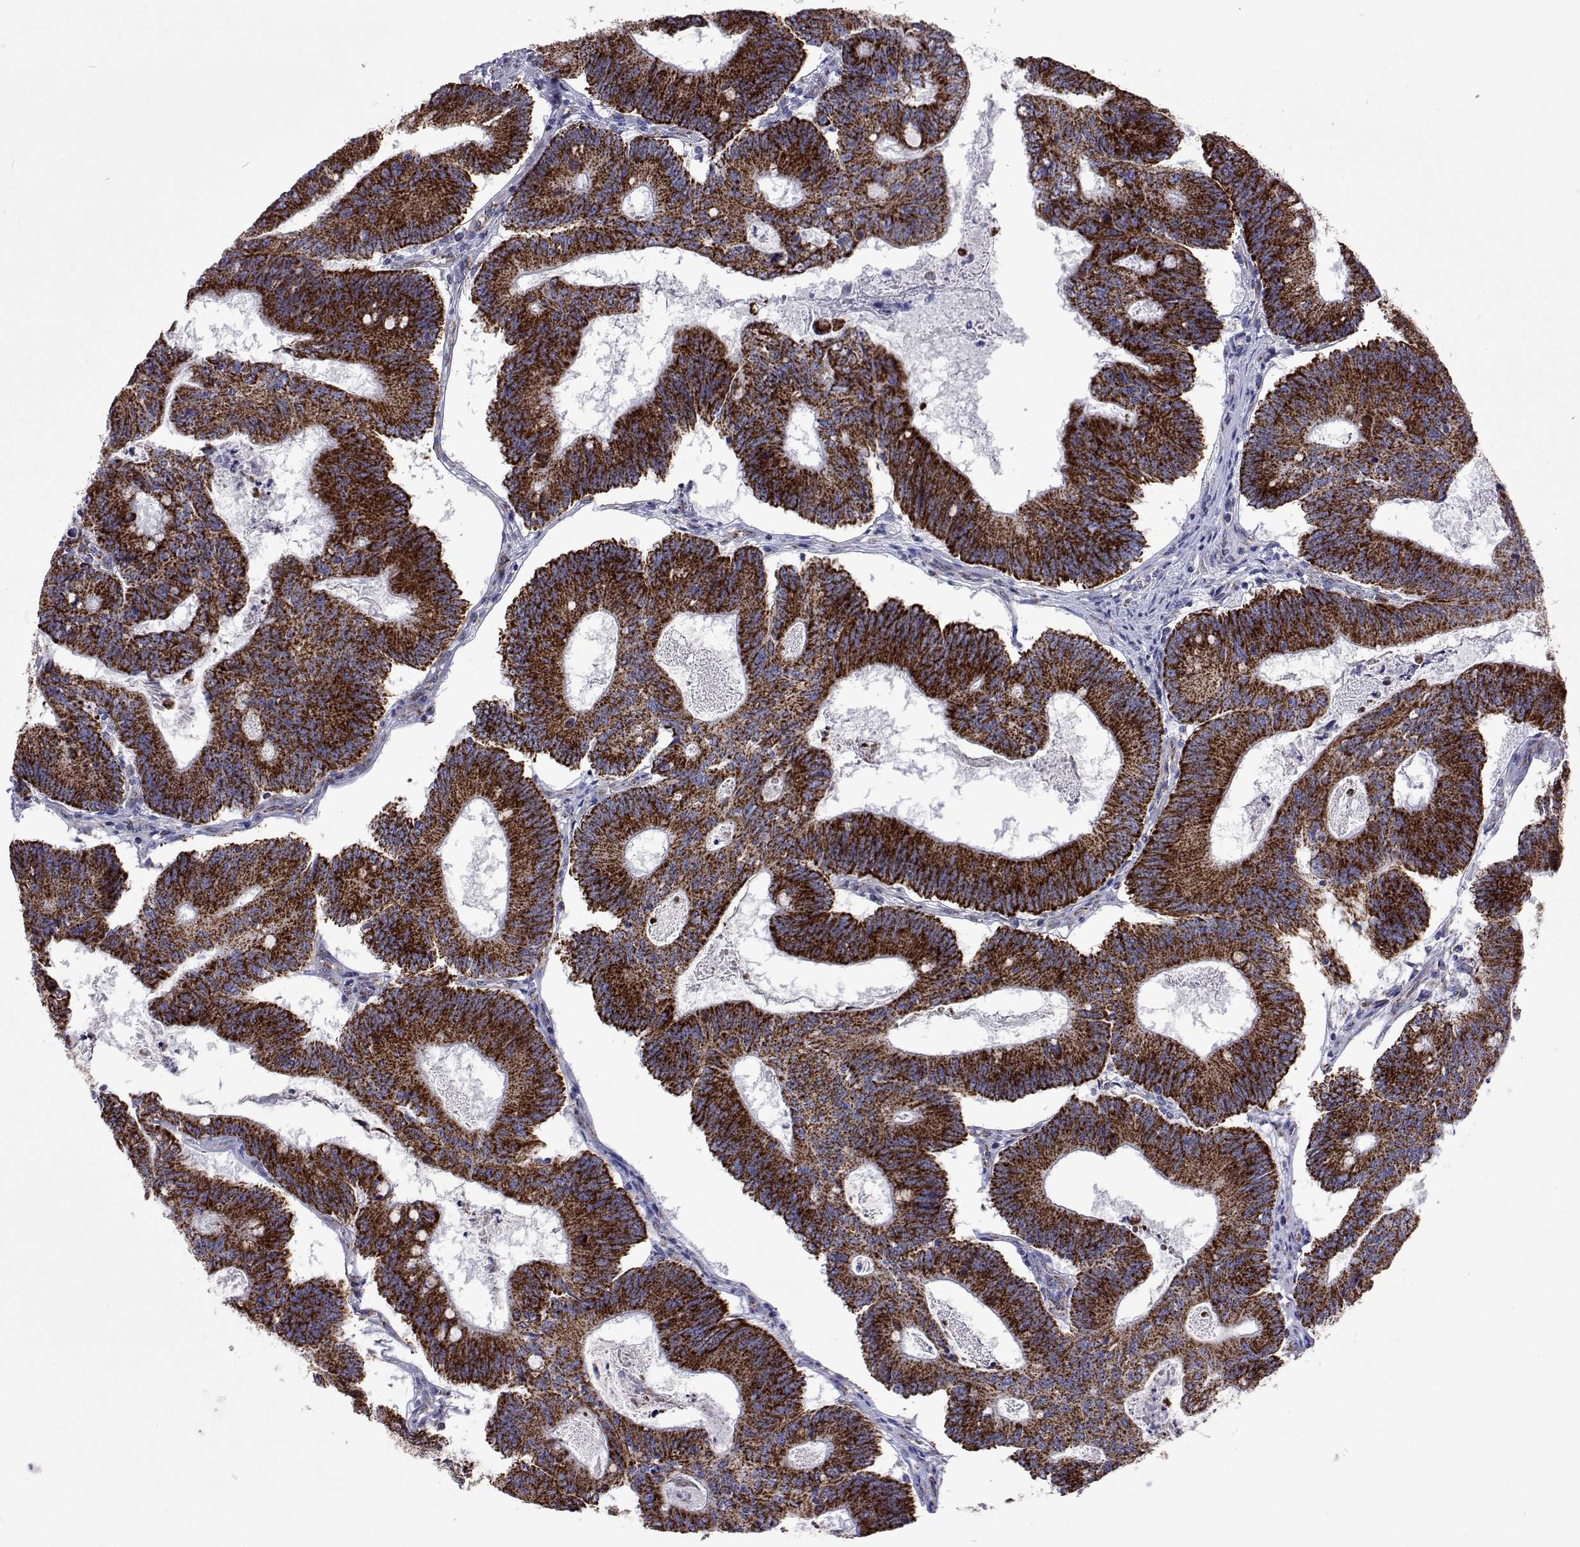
{"staining": {"intensity": "strong", "quantity": ">75%", "location": "cytoplasmic/membranous"}, "tissue": "colorectal cancer", "cell_type": "Tumor cells", "image_type": "cancer", "snomed": [{"axis": "morphology", "description": "Adenocarcinoma, NOS"}, {"axis": "topography", "description": "Colon"}], "caption": "Colorectal cancer was stained to show a protein in brown. There is high levels of strong cytoplasmic/membranous expression in approximately >75% of tumor cells.", "gene": "MCCC2", "patient": {"sex": "female", "age": 70}}